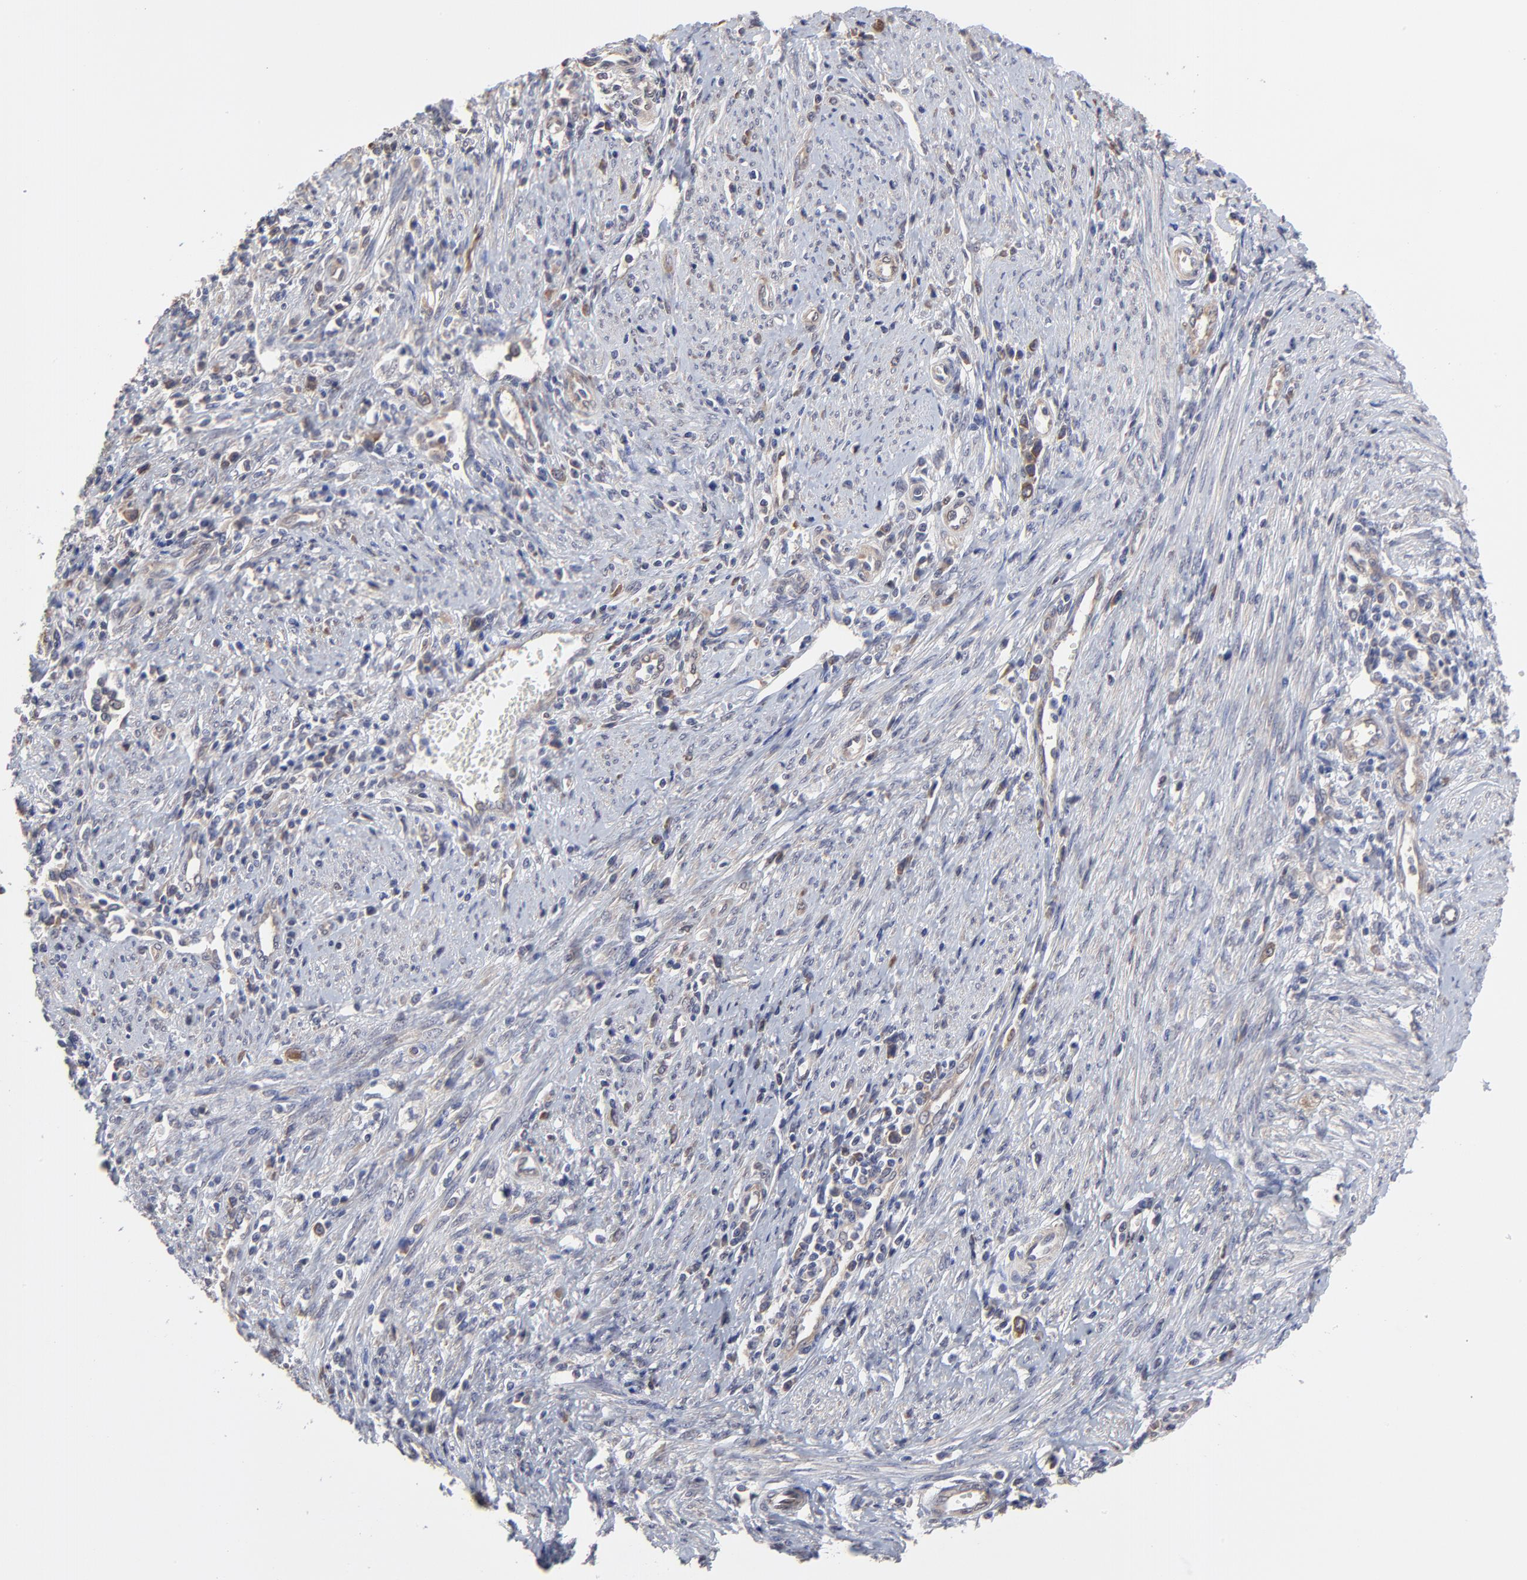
{"staining": {"intensity": "moderate", "quantity": "<25%", "location": "cytoplasmic/membranous"}, "tissue": "cervical cancer", "cell_type": "Tumor cells", "image_type": "cancer", "snomed": [{"axis": "morphology", "description": "Adenocarcinoma, NOS"}, {"axis": "topography", "description": "Cervix"}], "caption": "The micrograph reveals immunohistochemical staining of cervical cancer. There is moderate cytoplasmic/membranous staining is seen in about <25% of tumor cells. (brown staining indicates protein expression, while blue staining denotes nuclei).", "gene": "CCT2", "patient": {"sex": "female", "age": 36}}